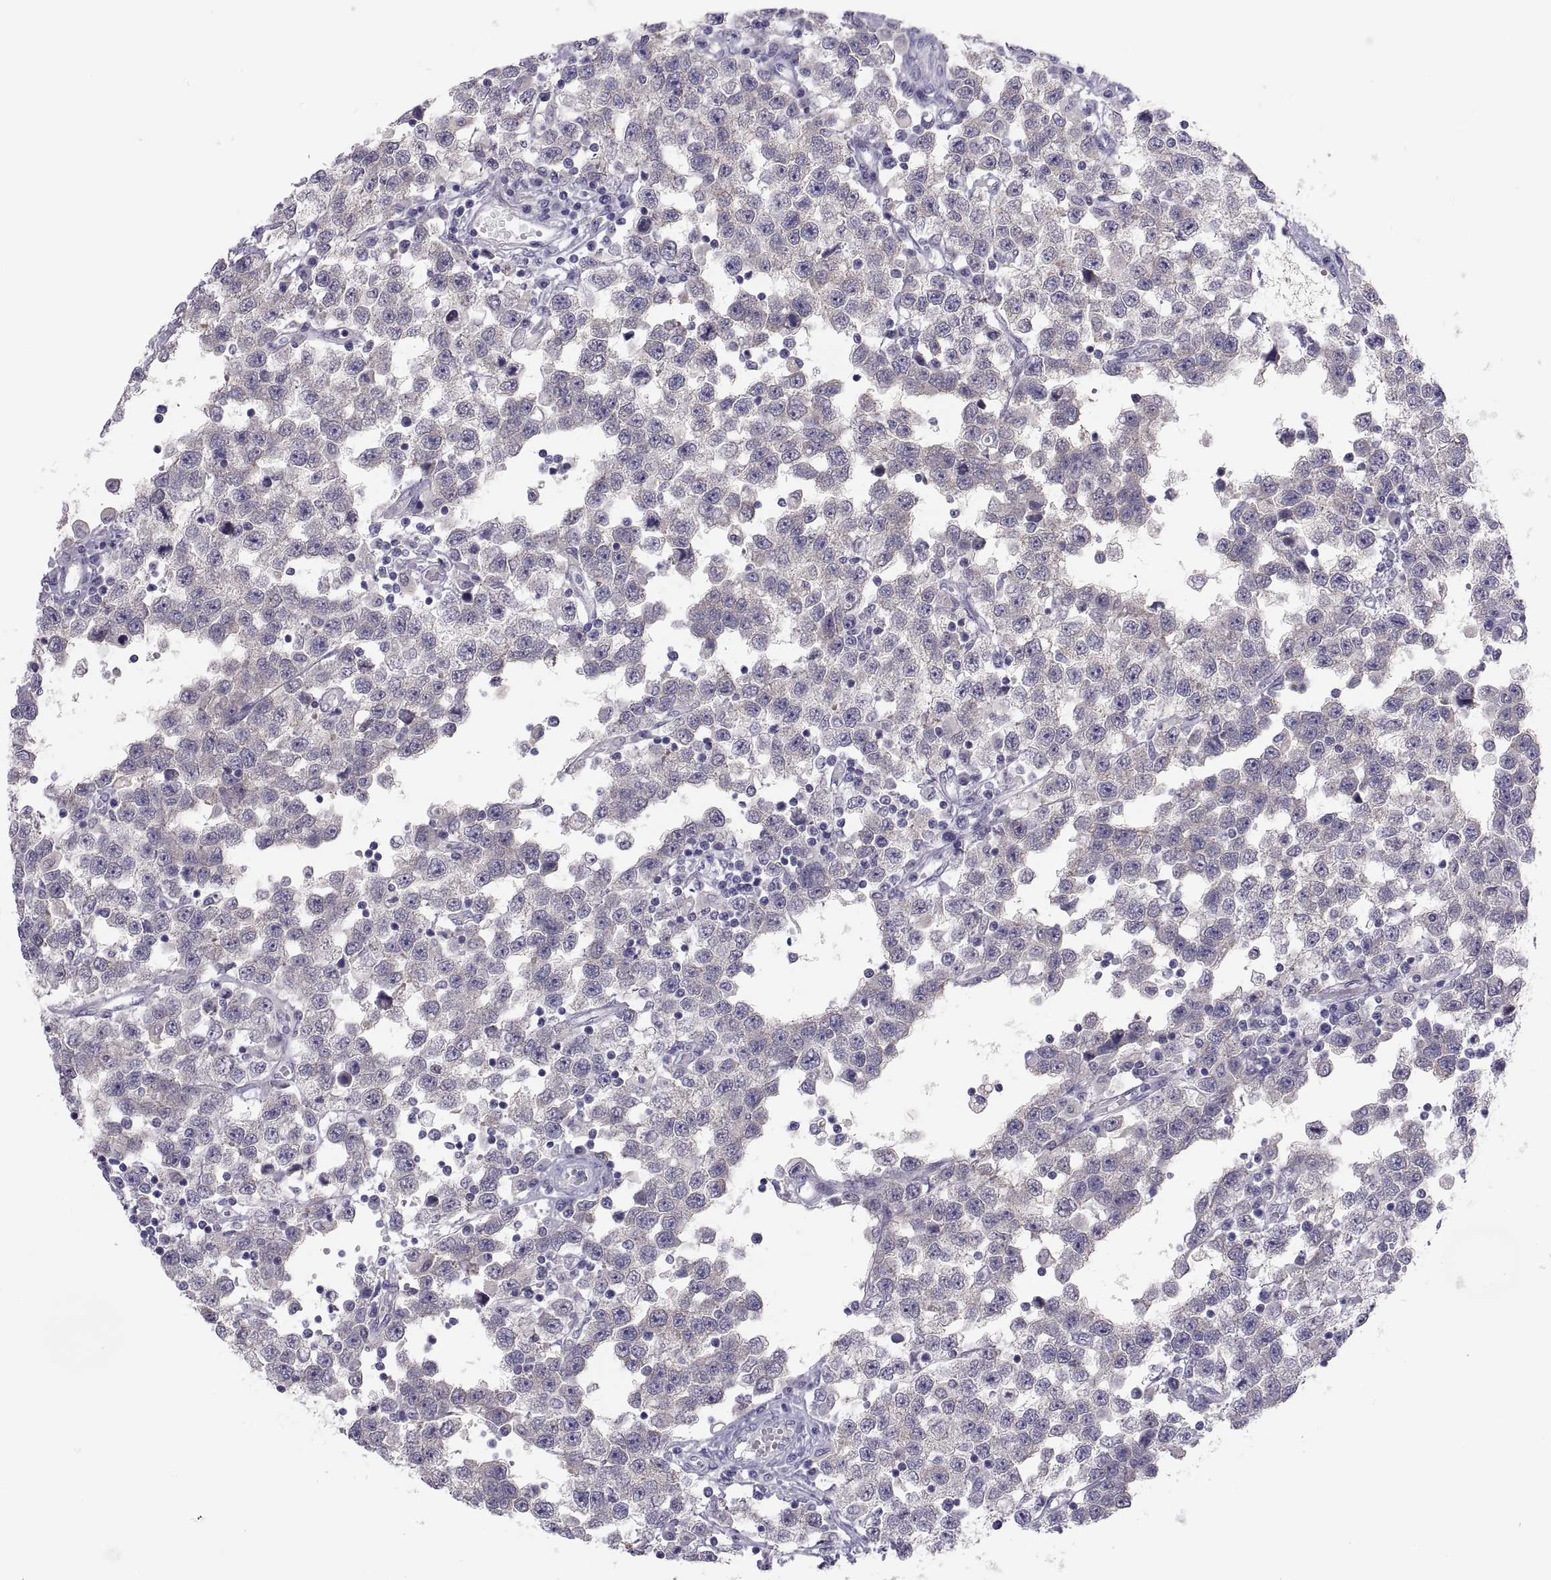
{"staining": {"intensity": "negative", "quantity": "none", "location": "none"}, "tissue": "testis cancer", "cell_type": "Tumor cells", "image_type": "cancer", "snomed": [{"axis": "morphology", "description": "Seminoma, NOS"}, {"axis": "topography", "description": "Testis"}], "caption": "This micrograph is of testis seminoma stained with immunohistochemistry to label a protein in brown with the nuclei are counter-stained blue. There is no positivity in tumor cells.", "gene": "MAGEB2", "patient": {"sex": "male", "age": 34}}